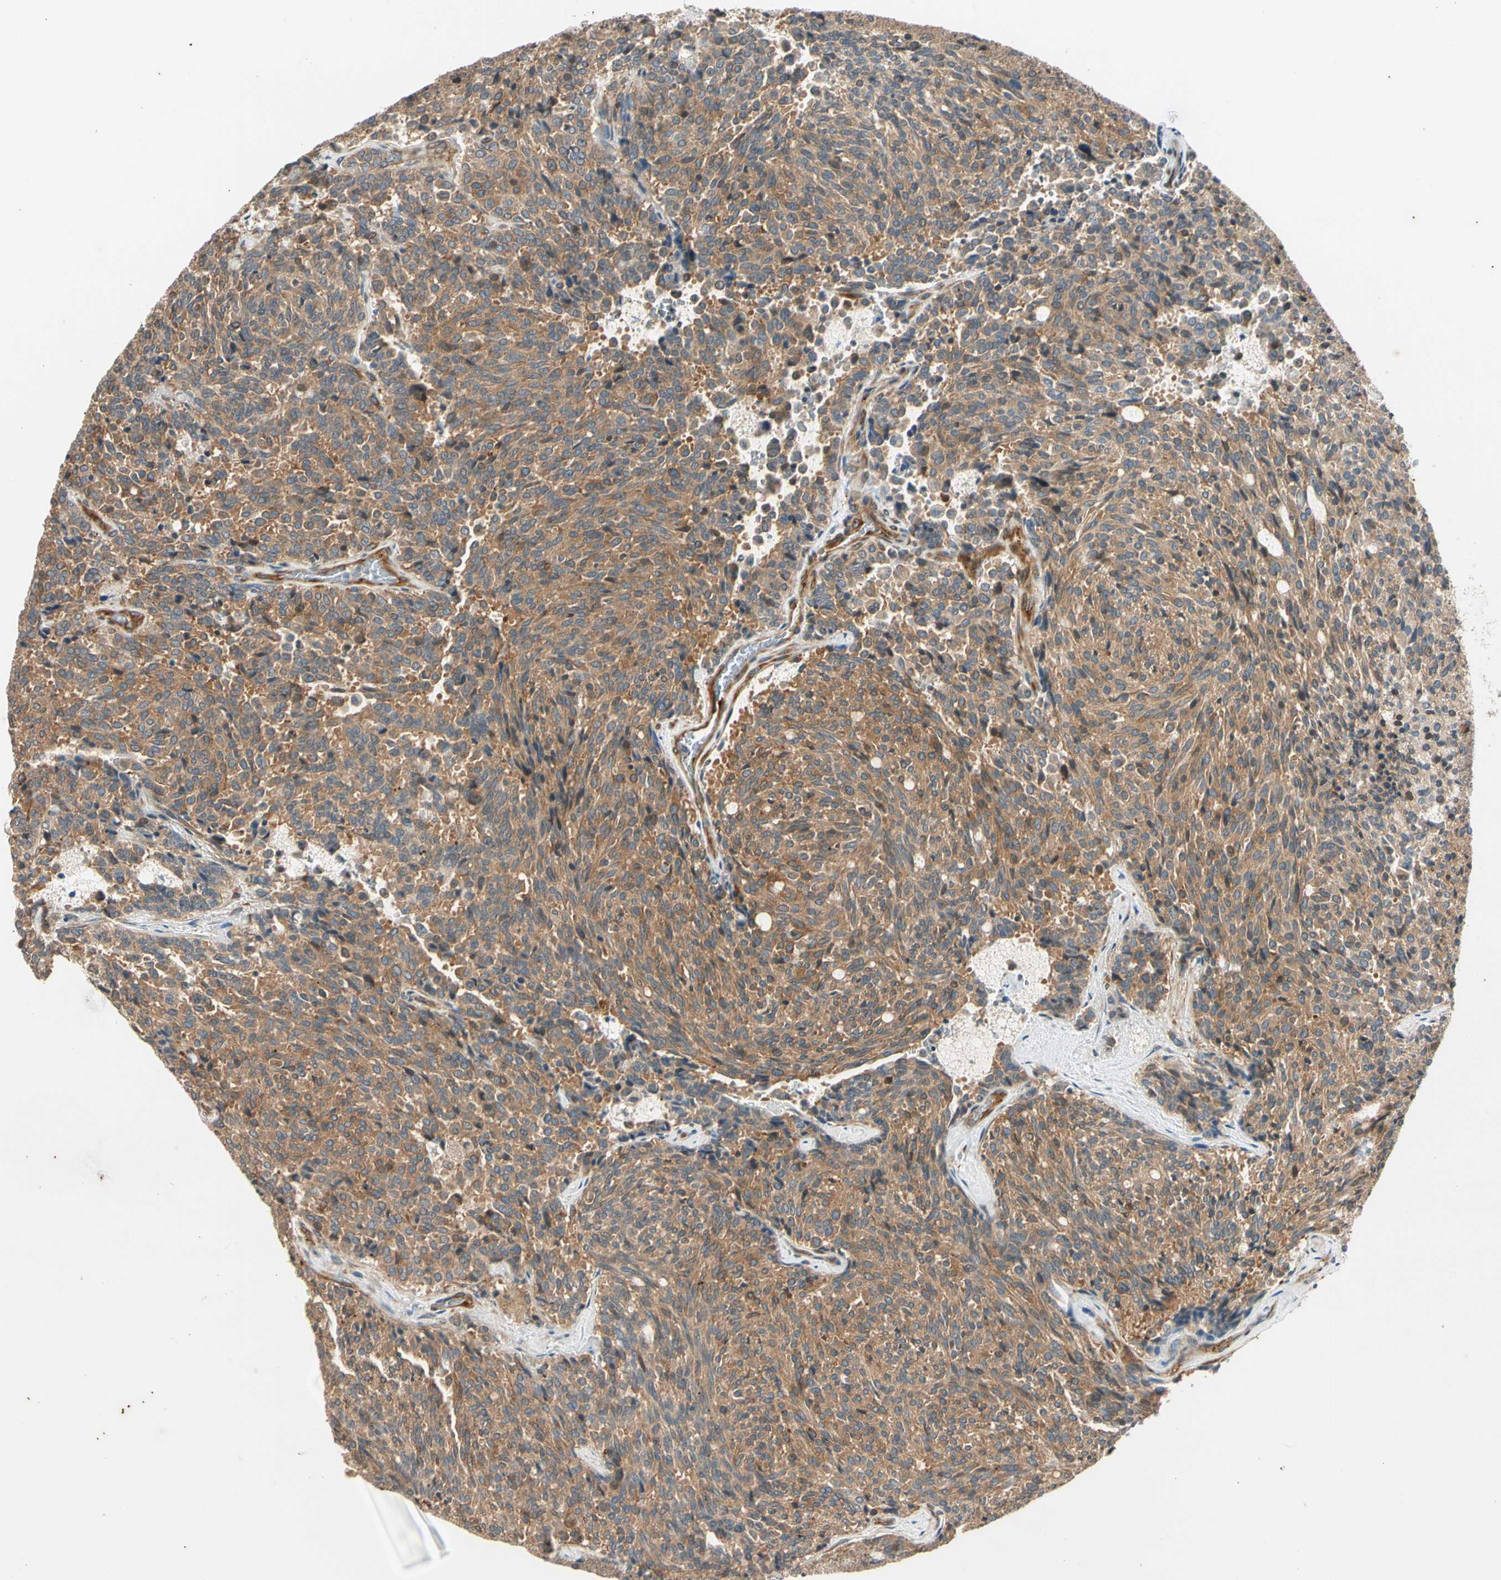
{"staining": {"intensity": "moderate", "quantity": ">75%", "location": "cytoplasmic/membranous"}, "tissue": "carcinoid", "cell_type": "Tumor cells", "image_type": "cancer", "snomed": [{"axis": "morphology", "description": "Carcinoid, malignant, NOS"}, {"axis": "topography", "description": "Pancreas"}], "caption": "DAB (3,3'-diaminobenzidine) immunohistochemical staining of human carcinoid reveals moderate cytoplasmic/membranous protein positivity in about >75% of tumor cells.", "gene": "ROCK2", "patient": {"sex": "female", "age": 54}}